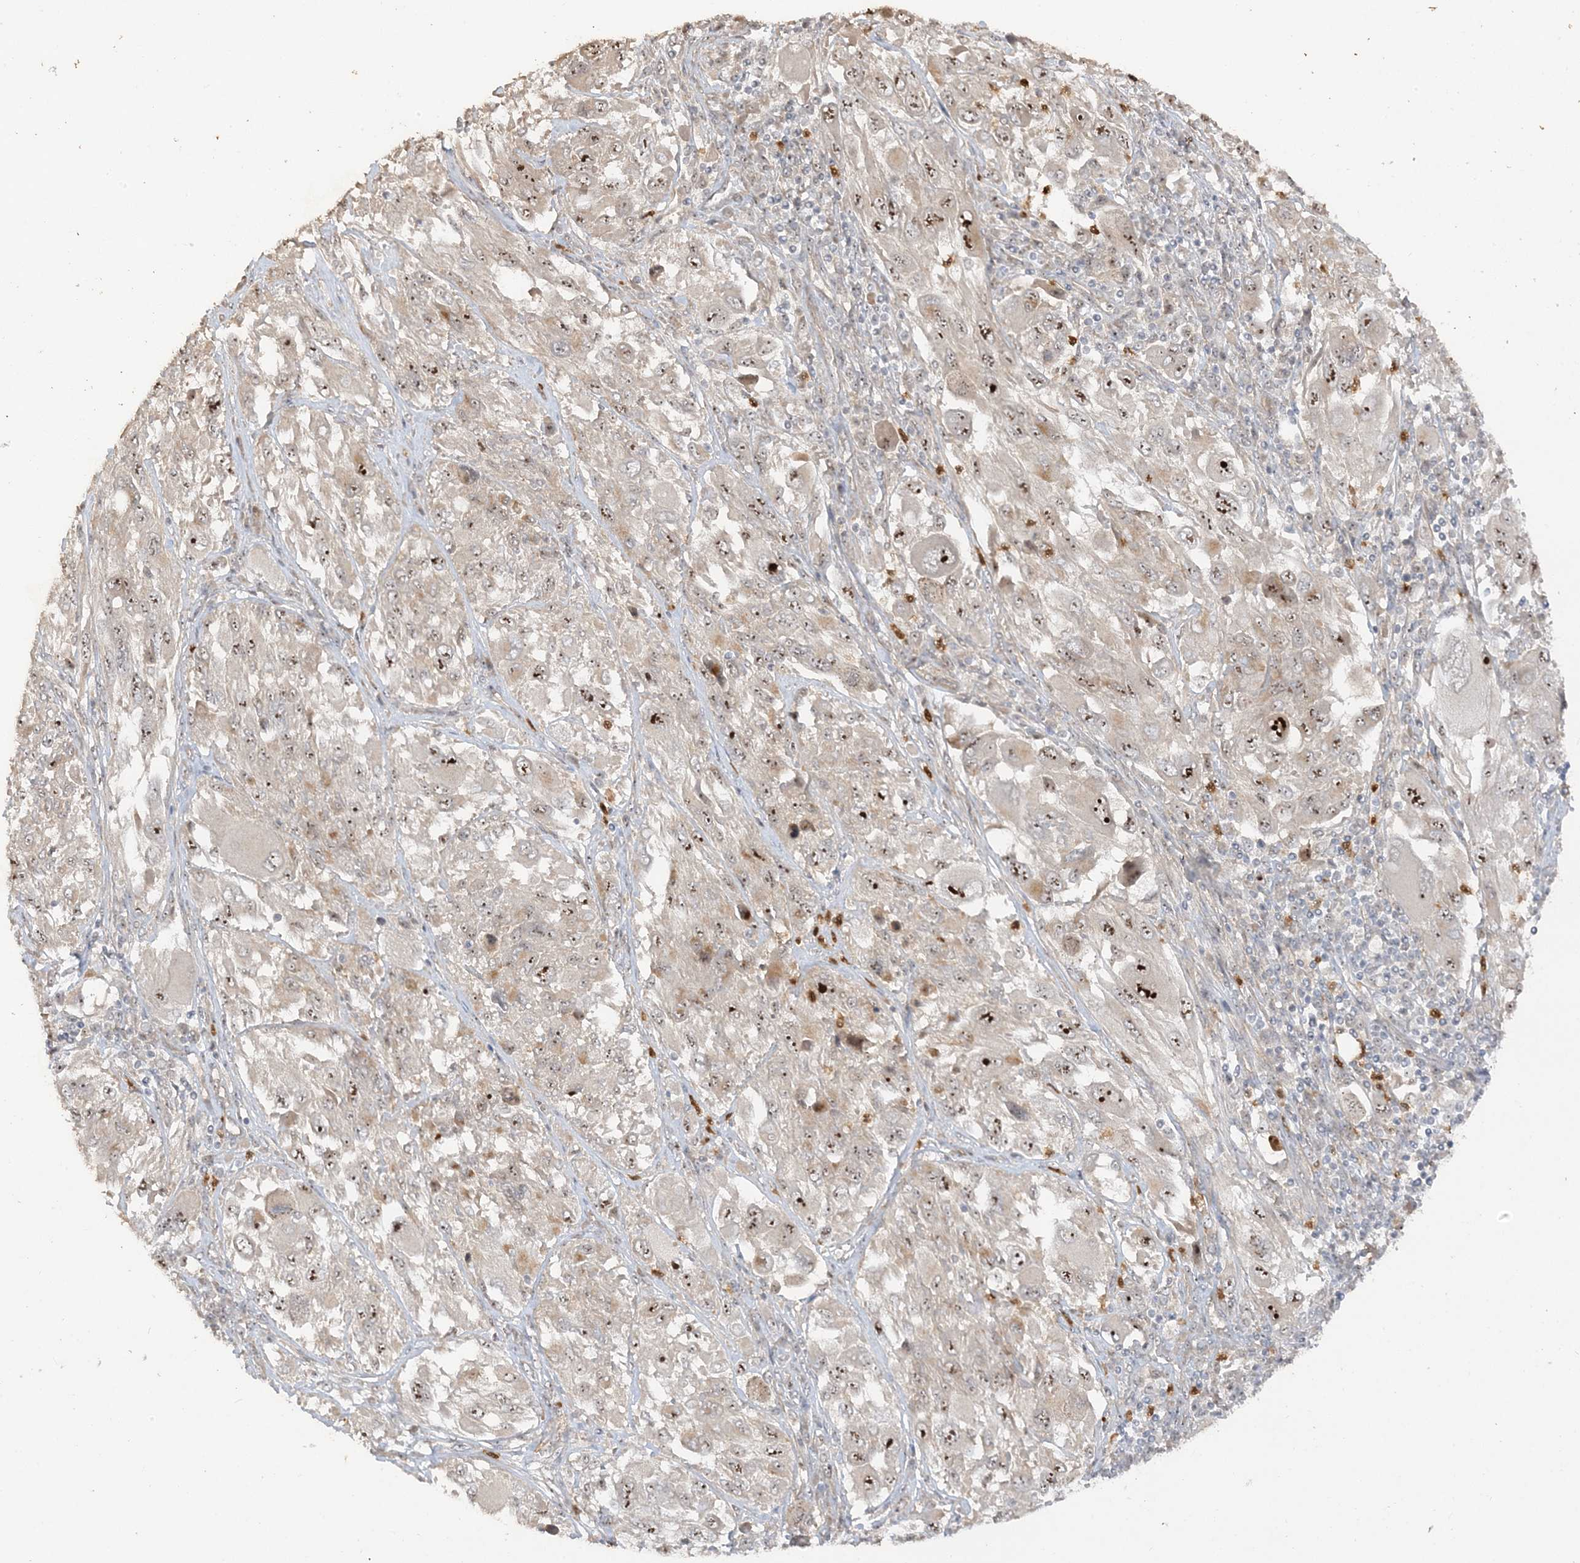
{"staining": {"intensity": "moderate", "quantity": "25%-75%", "location": "nuclear"}, "tissue": "melanoma", "cell_type": "Tumor cells", "image_type": "cancer", "snomed": [{"axis": "morphology", "description": "Malignant melanoma, NOS"}, {"axis": "topography", "description": "Skin"}], "caption": "Immunohistochemistry photomicrograph of human melanoma stained for a protein (brown), which displays medium levels of moderate nuclear staining in about 25%-75% of tumor cells.", "gene": "DDX18", "patient": {"sex": "female", "age": 91}}